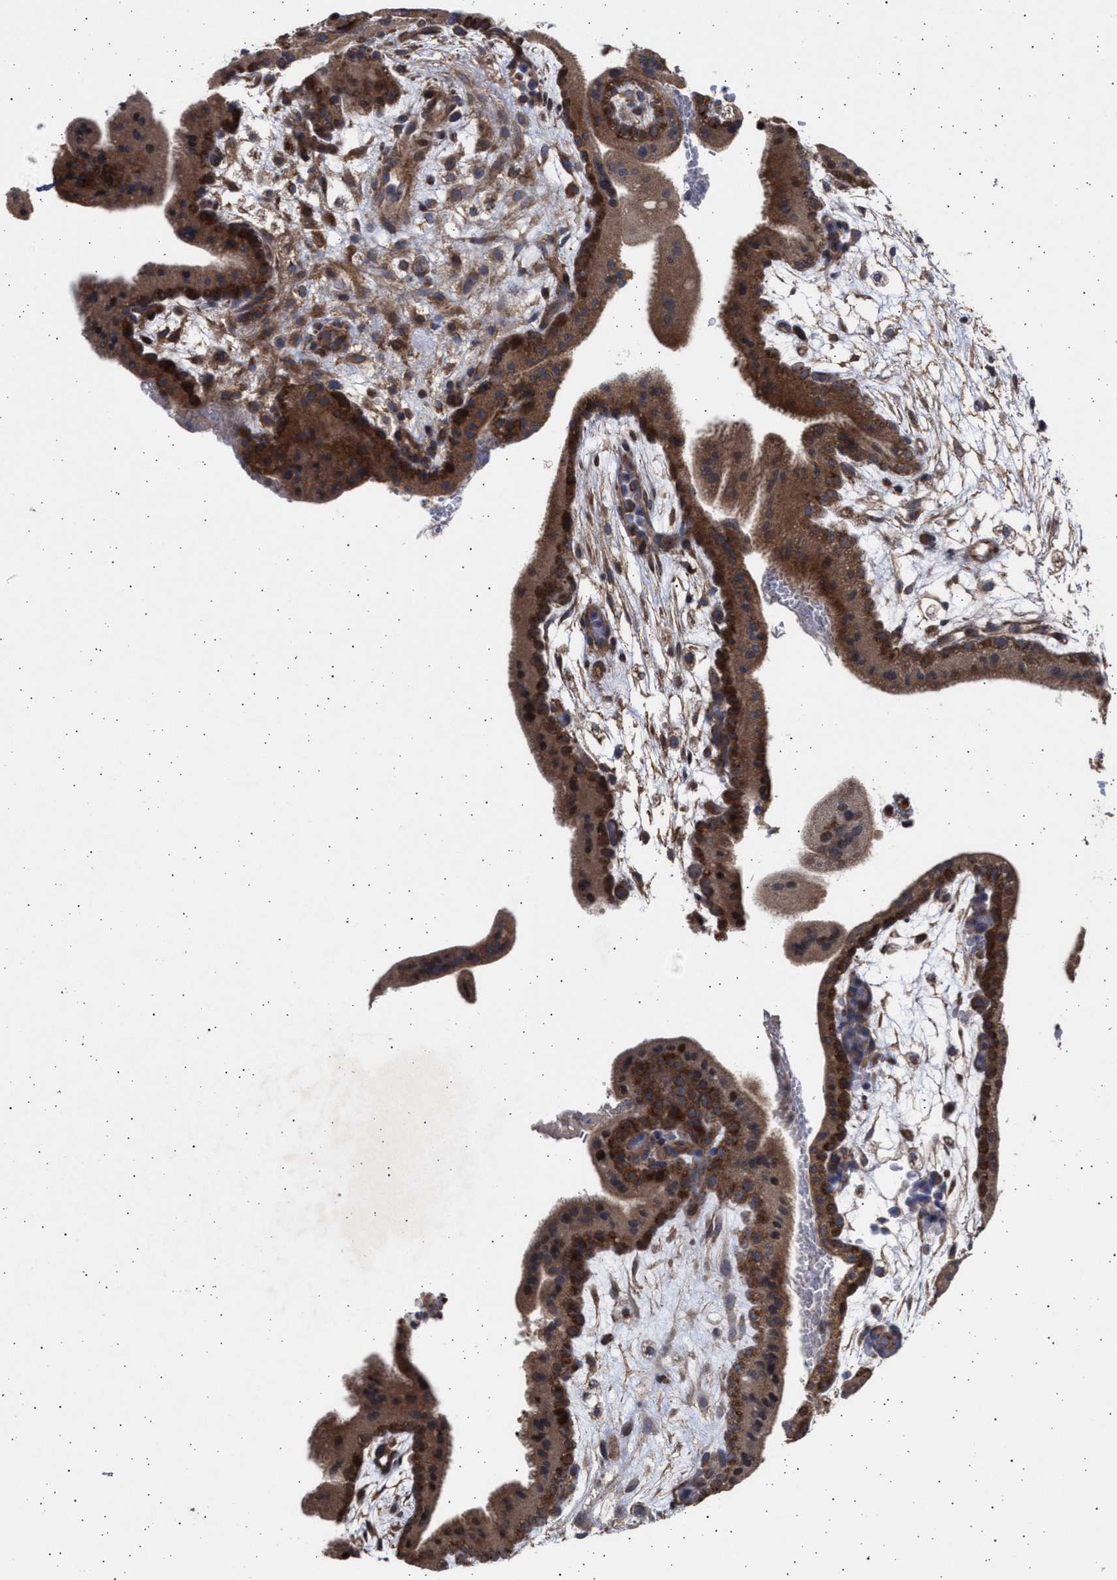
{"staining": {"intensity": "strong", "quantity": ">75%", "location": "cytoplasmic/membranous"}, "tissue": "placenta", "cell_type": "Decidual cells", "image_type": "normal", "snomed": [{"axis": "morphology", "description": "Normal tissue, NOS"}, {"axis": "topography", "description": "Placenta"}], "caption": "Immunohistochemistry (IHC) of normal placenta shows high levels of strong cytoplasmic/membranous staining in approximately >75% of decidual cells.", "gene": "TTC19", "patient": {"sex": "female", "age": 35}}